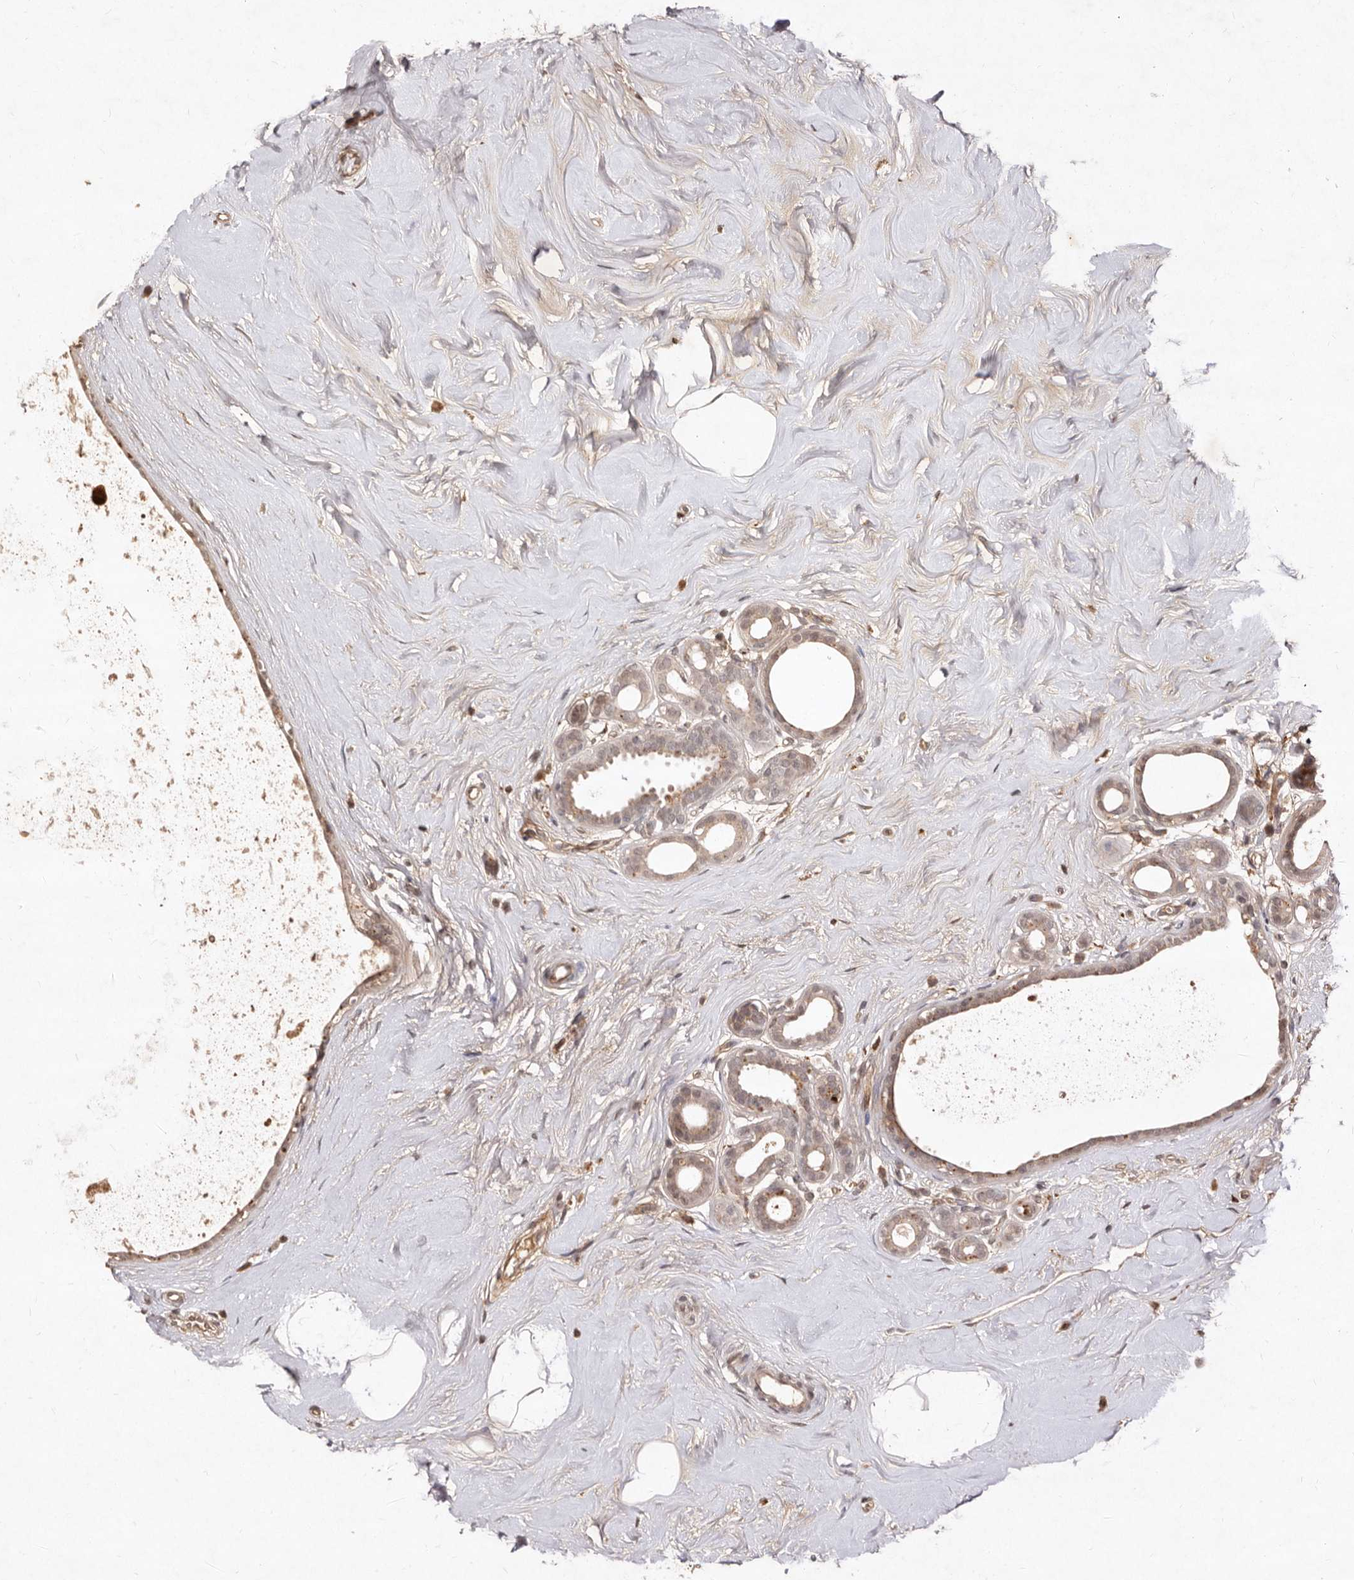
{"staining": {"intensity": "weak", "quantity": ">75%", "location": "cytoplasmic/membranous"}, "tissue": "breast cancer", "cell_type": "Tumor cells", "image_type": "cancer", "snomed": [{"axis": "morphology", "description": "Lobular carcinoma"}, {"axis": "topography", "description": "Breast"}], "caption": "Protein staining by immunohistochemistry displays weak cytoplasmic/membranous expression in about >75% of tumor cells in breast cancer.", "gene": "LCORL", "patient": {"sex": "female", "age": 47}}